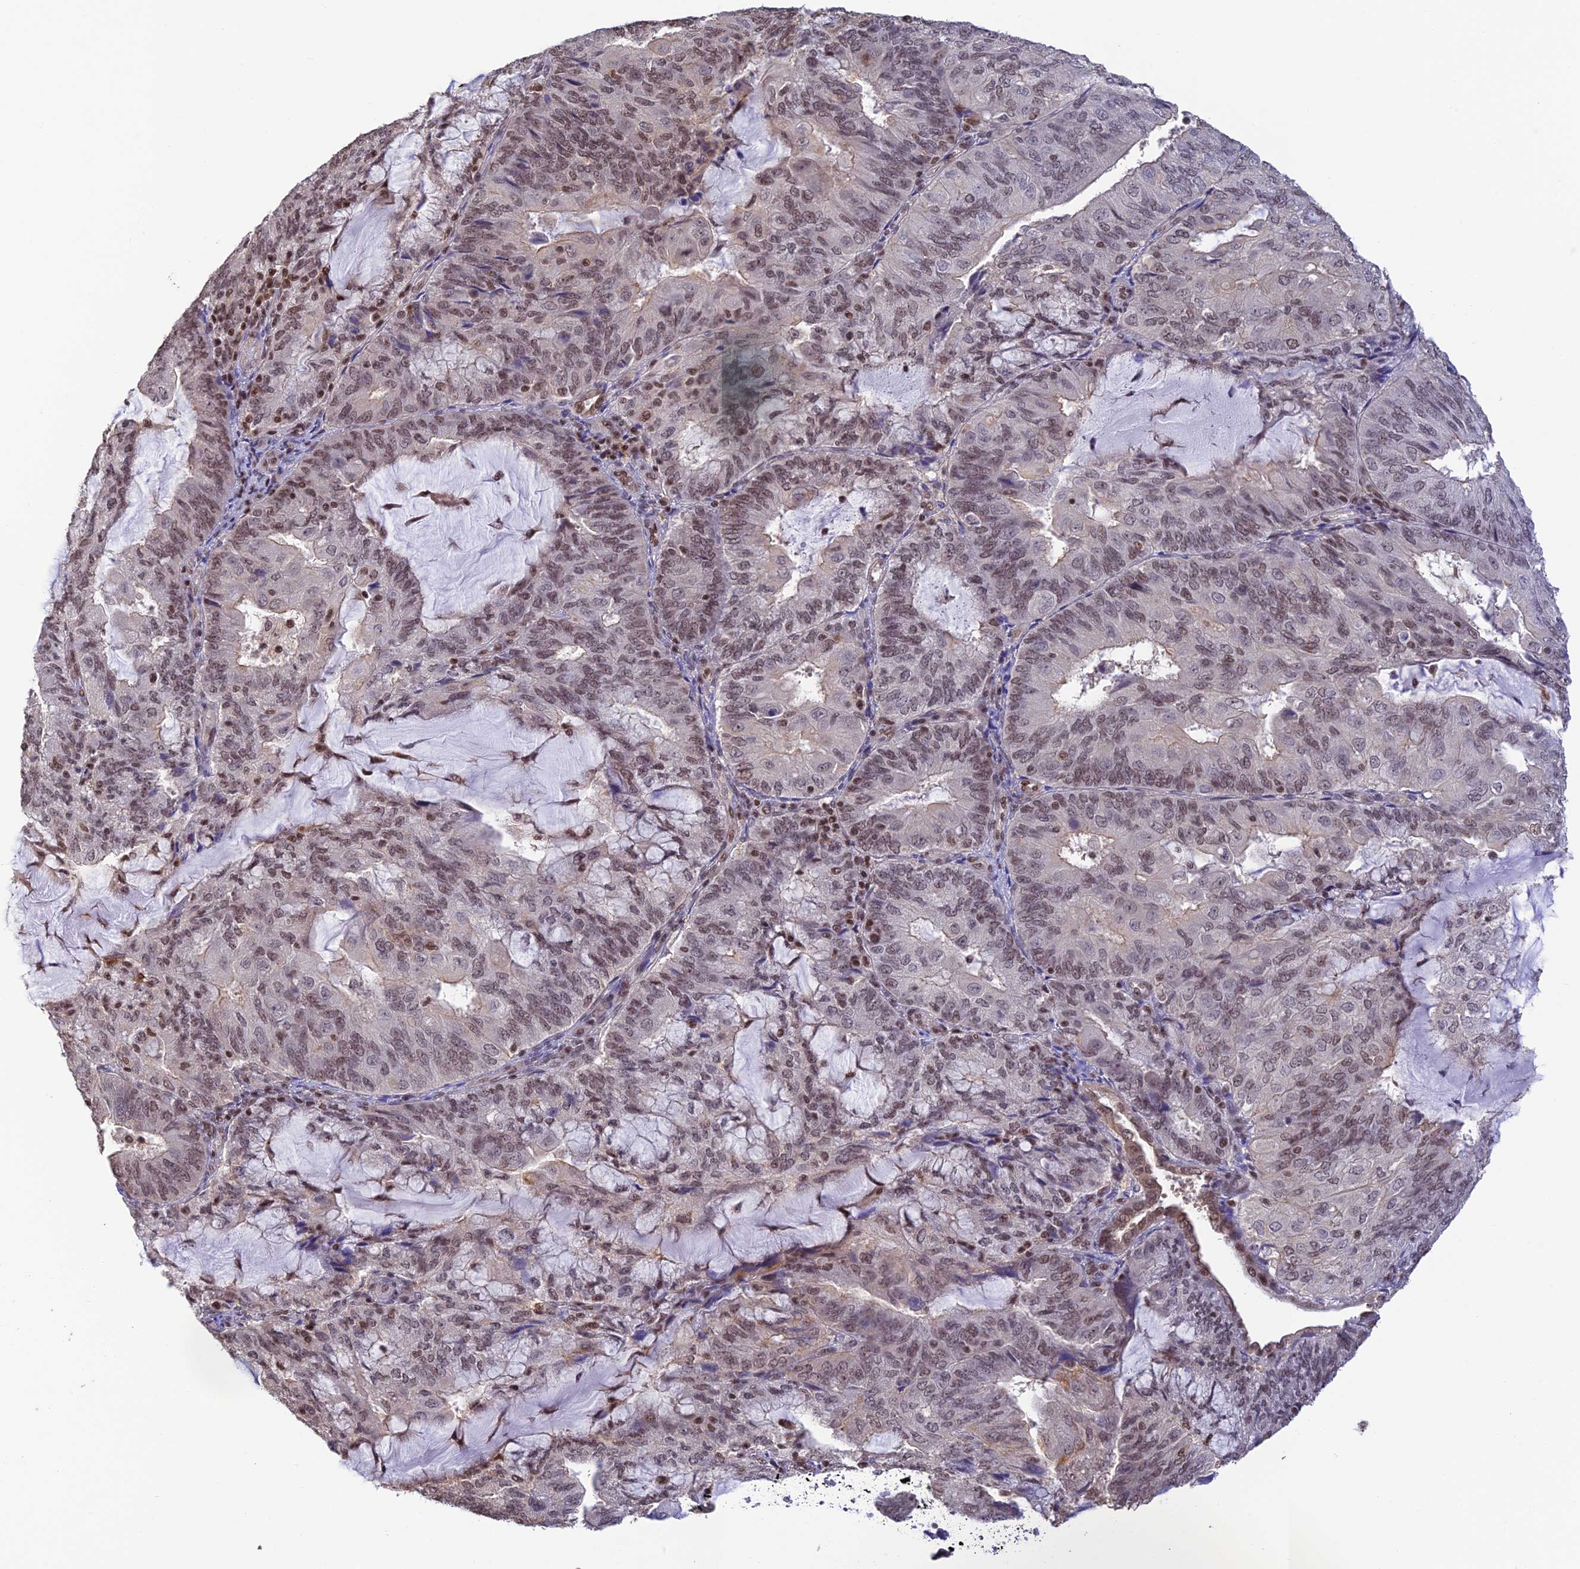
{"staining": {"intensity": "moderate", "quantity": ">75%", "location": "nuclear"}, "tissue": "endometrial cancer", "cell_type": "Tumor cells", "image_type": "cancer", "snomed": [{"axis": "morphology", "description": "Adenocarcinoma, NOS"}, {"axis": "topography", "description": "Endometrium"}], "caption": "Endometrial cancer (adenocarcinoma) stained for a protein (brown) demonstrates moderate nuclear positive positivity in about >75% of tumor cells.", "gene": "THAP11", "patient": {"sex": "female", "age": 81}}